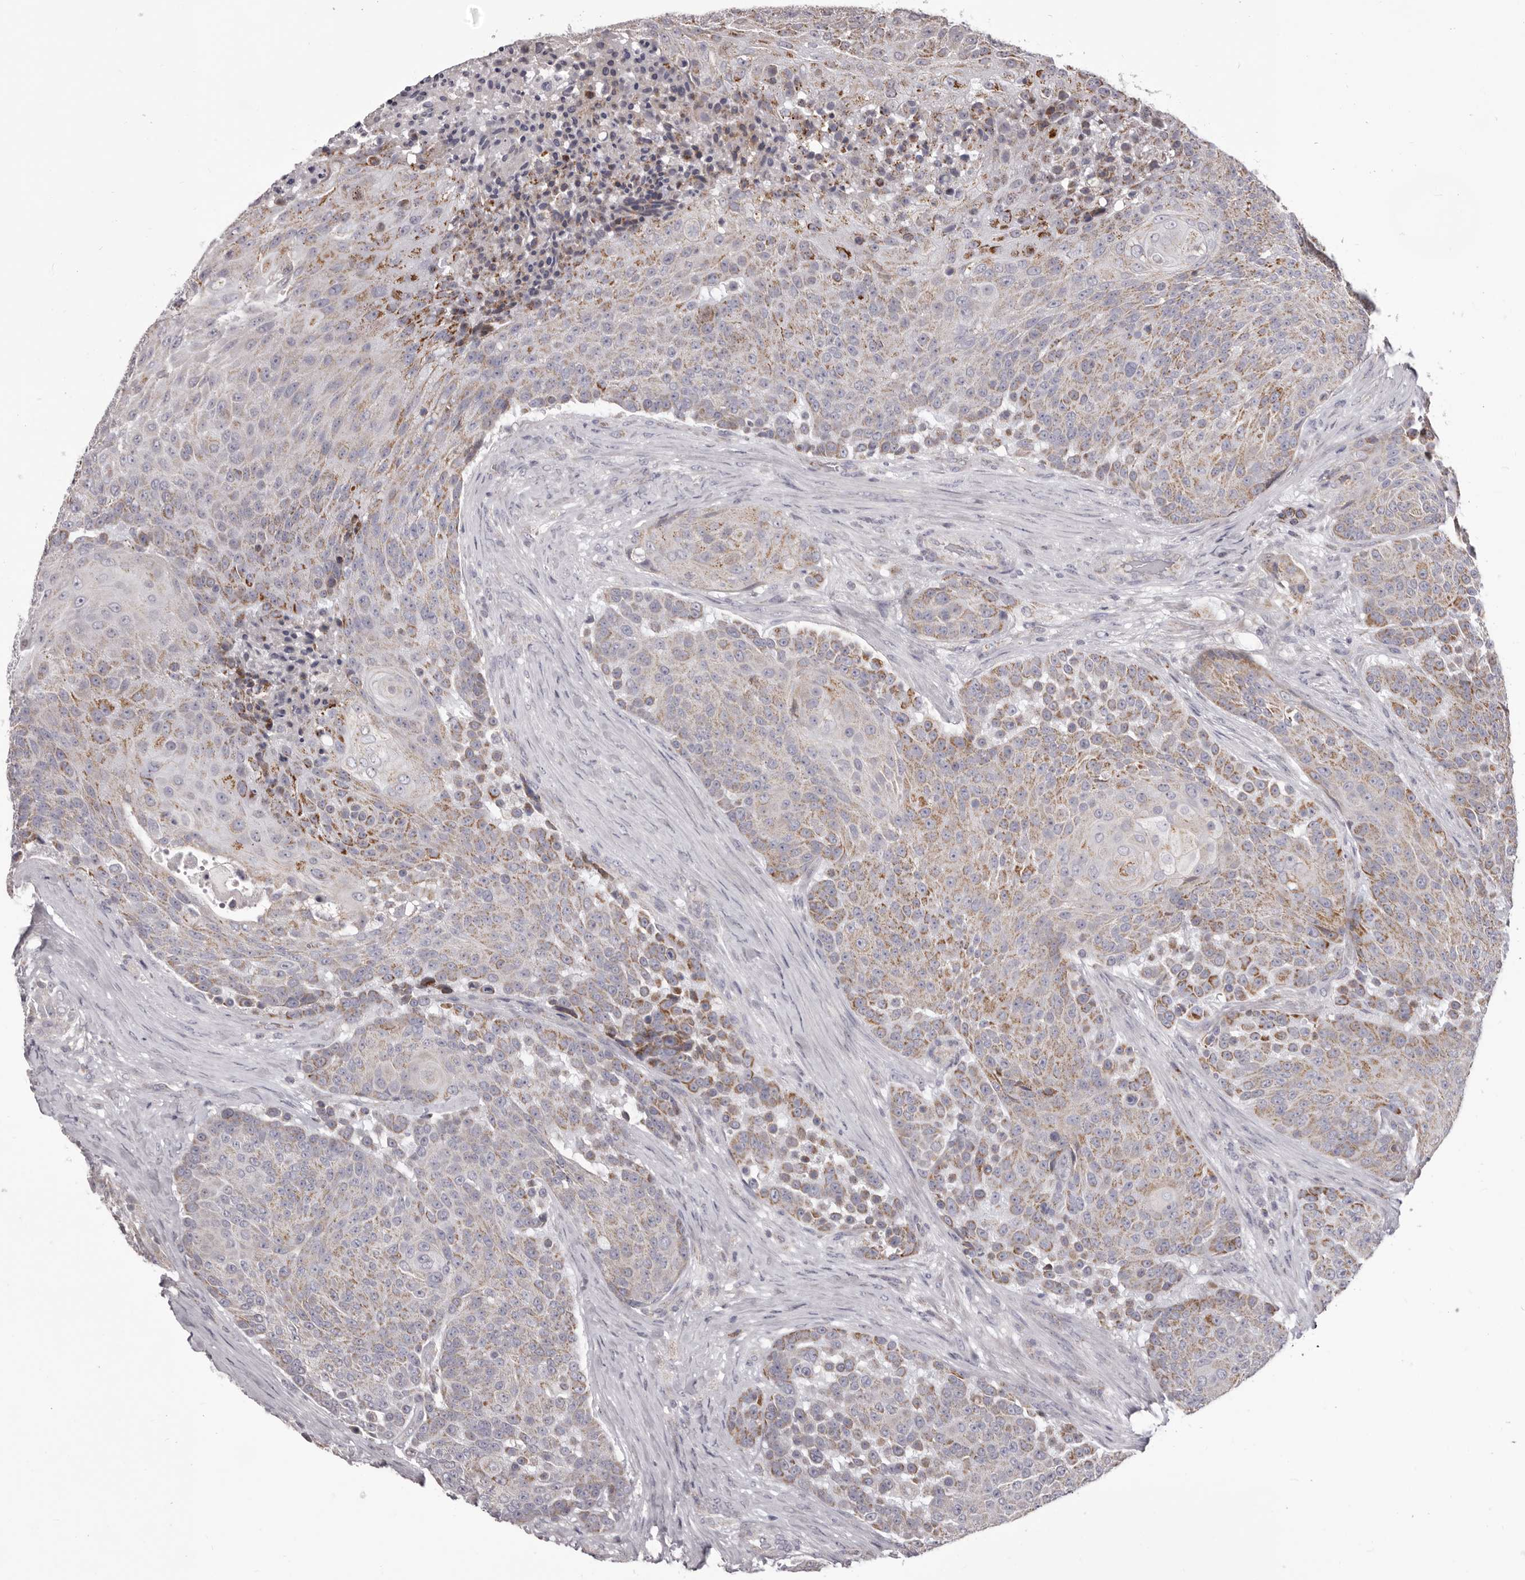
{"staining": {"intensity": "moderate", "quantity": "<25%", "location": "cytoplasmic/membranous"}, "tissue": "urothelial cancer", "cell_type": "Tumor cells", "image_type": "cancer", "snomed": [{"axis": "morphology", "description": "Urothelial carcinoma, High grade"}, {"axis": "topography", "description": "Urinary bladder"}], "caption": "Tumor cells reveal low levels of moderate cytoplasmic/membranous expression in approximately <25% of cells in human urothelial cancer.", "gene": "PRMT2", "patient": {"sex": "female", "age": 63}}